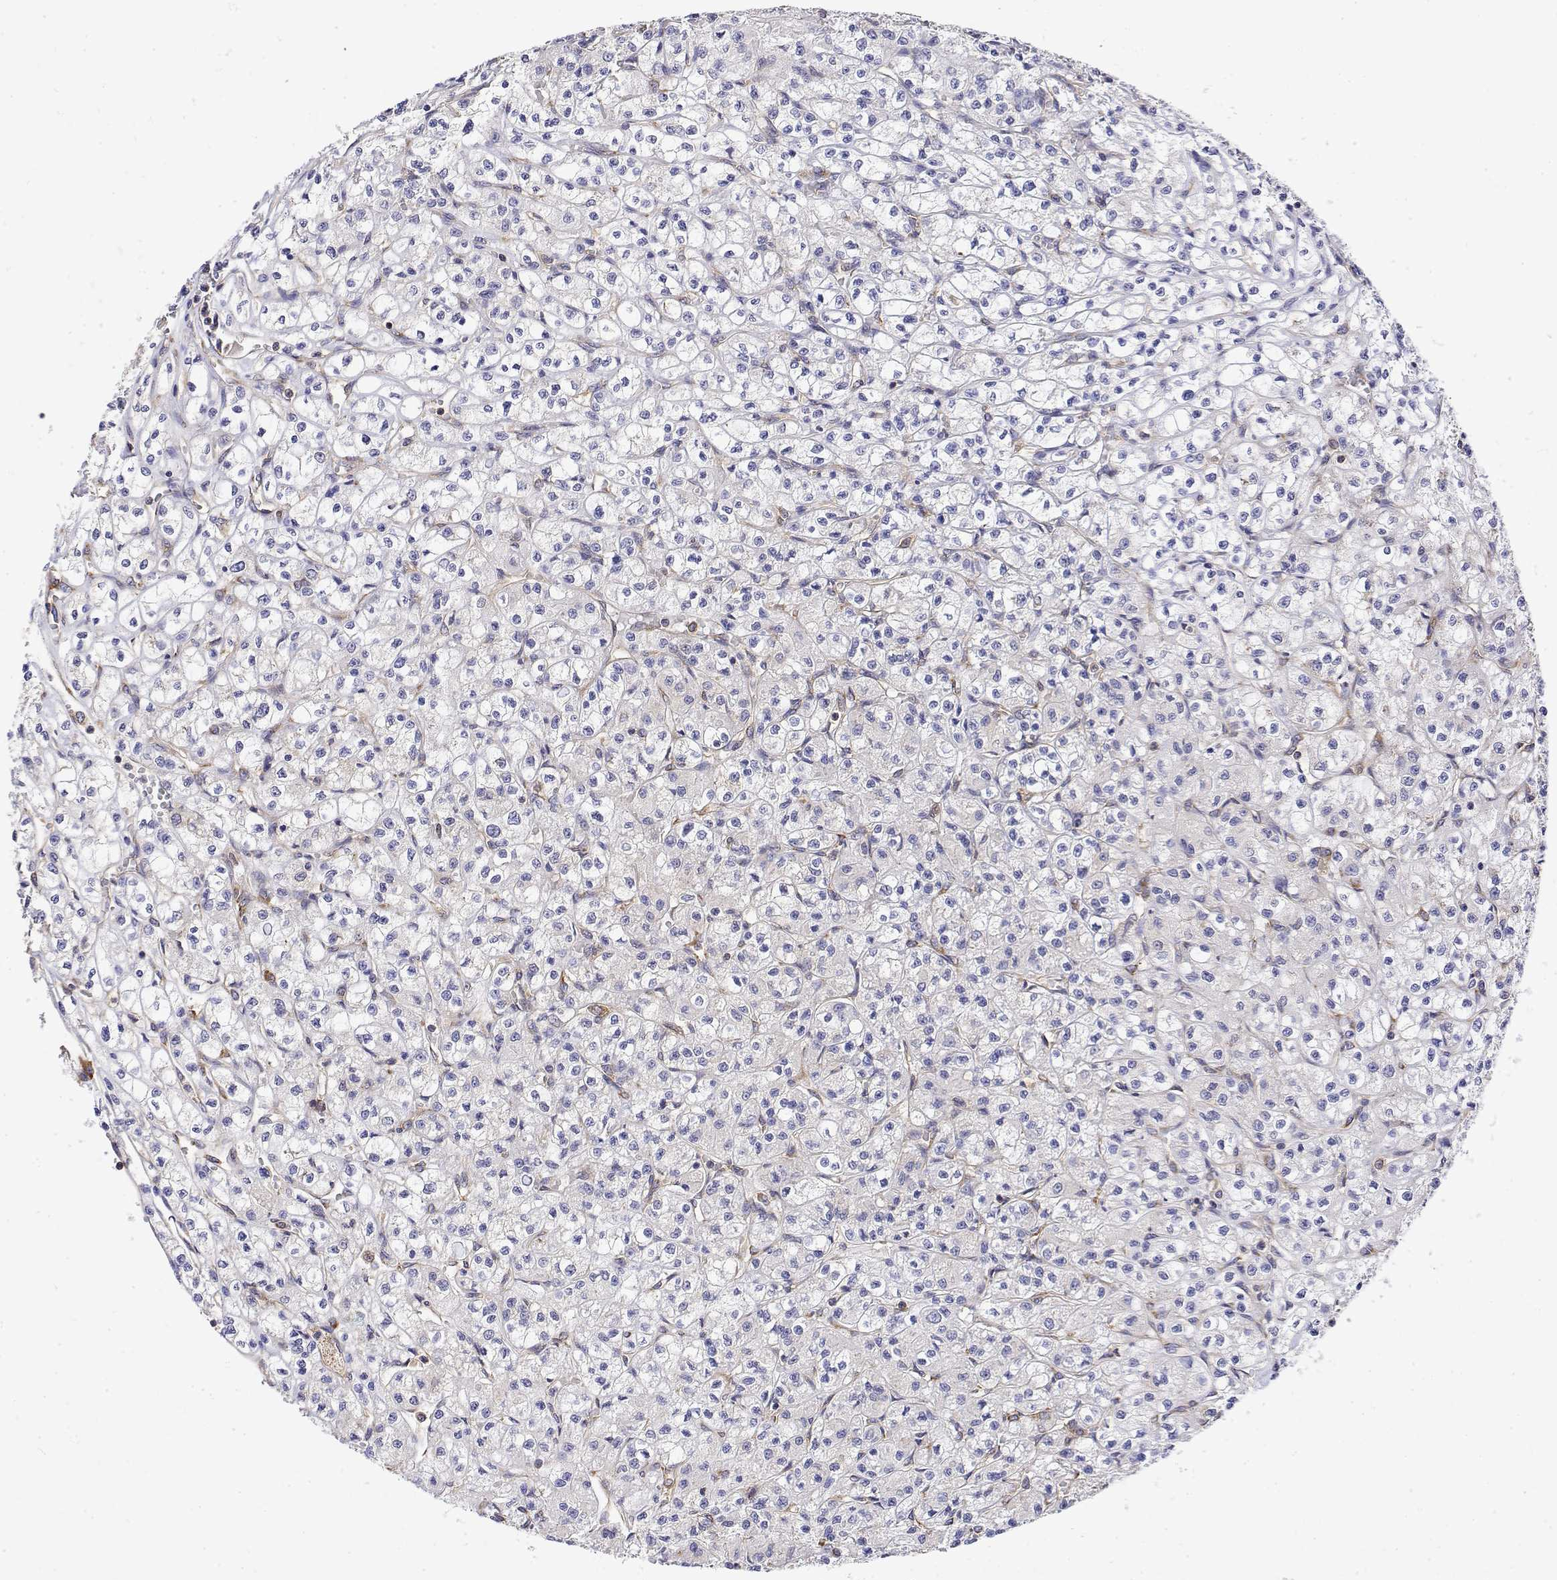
{"staining": {"intensity": "negative", "quantity": "none", "location": "none"}, "tissue": "renal cancer", "cell_type": "Tumor cells", "image_type": "cancer", "snomed": [{"axis": "morphology", "description": "Adenocarcinoma, NOS"}, {"axis": "topography", "description": "Kidney"}], "caption": "A high-resolution micrograph shows immunohistochemistry staining of adenocarcinoma (renal), which displays no significant positivity in tumor cells.", "gene": "EEF1G", "patient": {"sex": "female", "age": 70}}